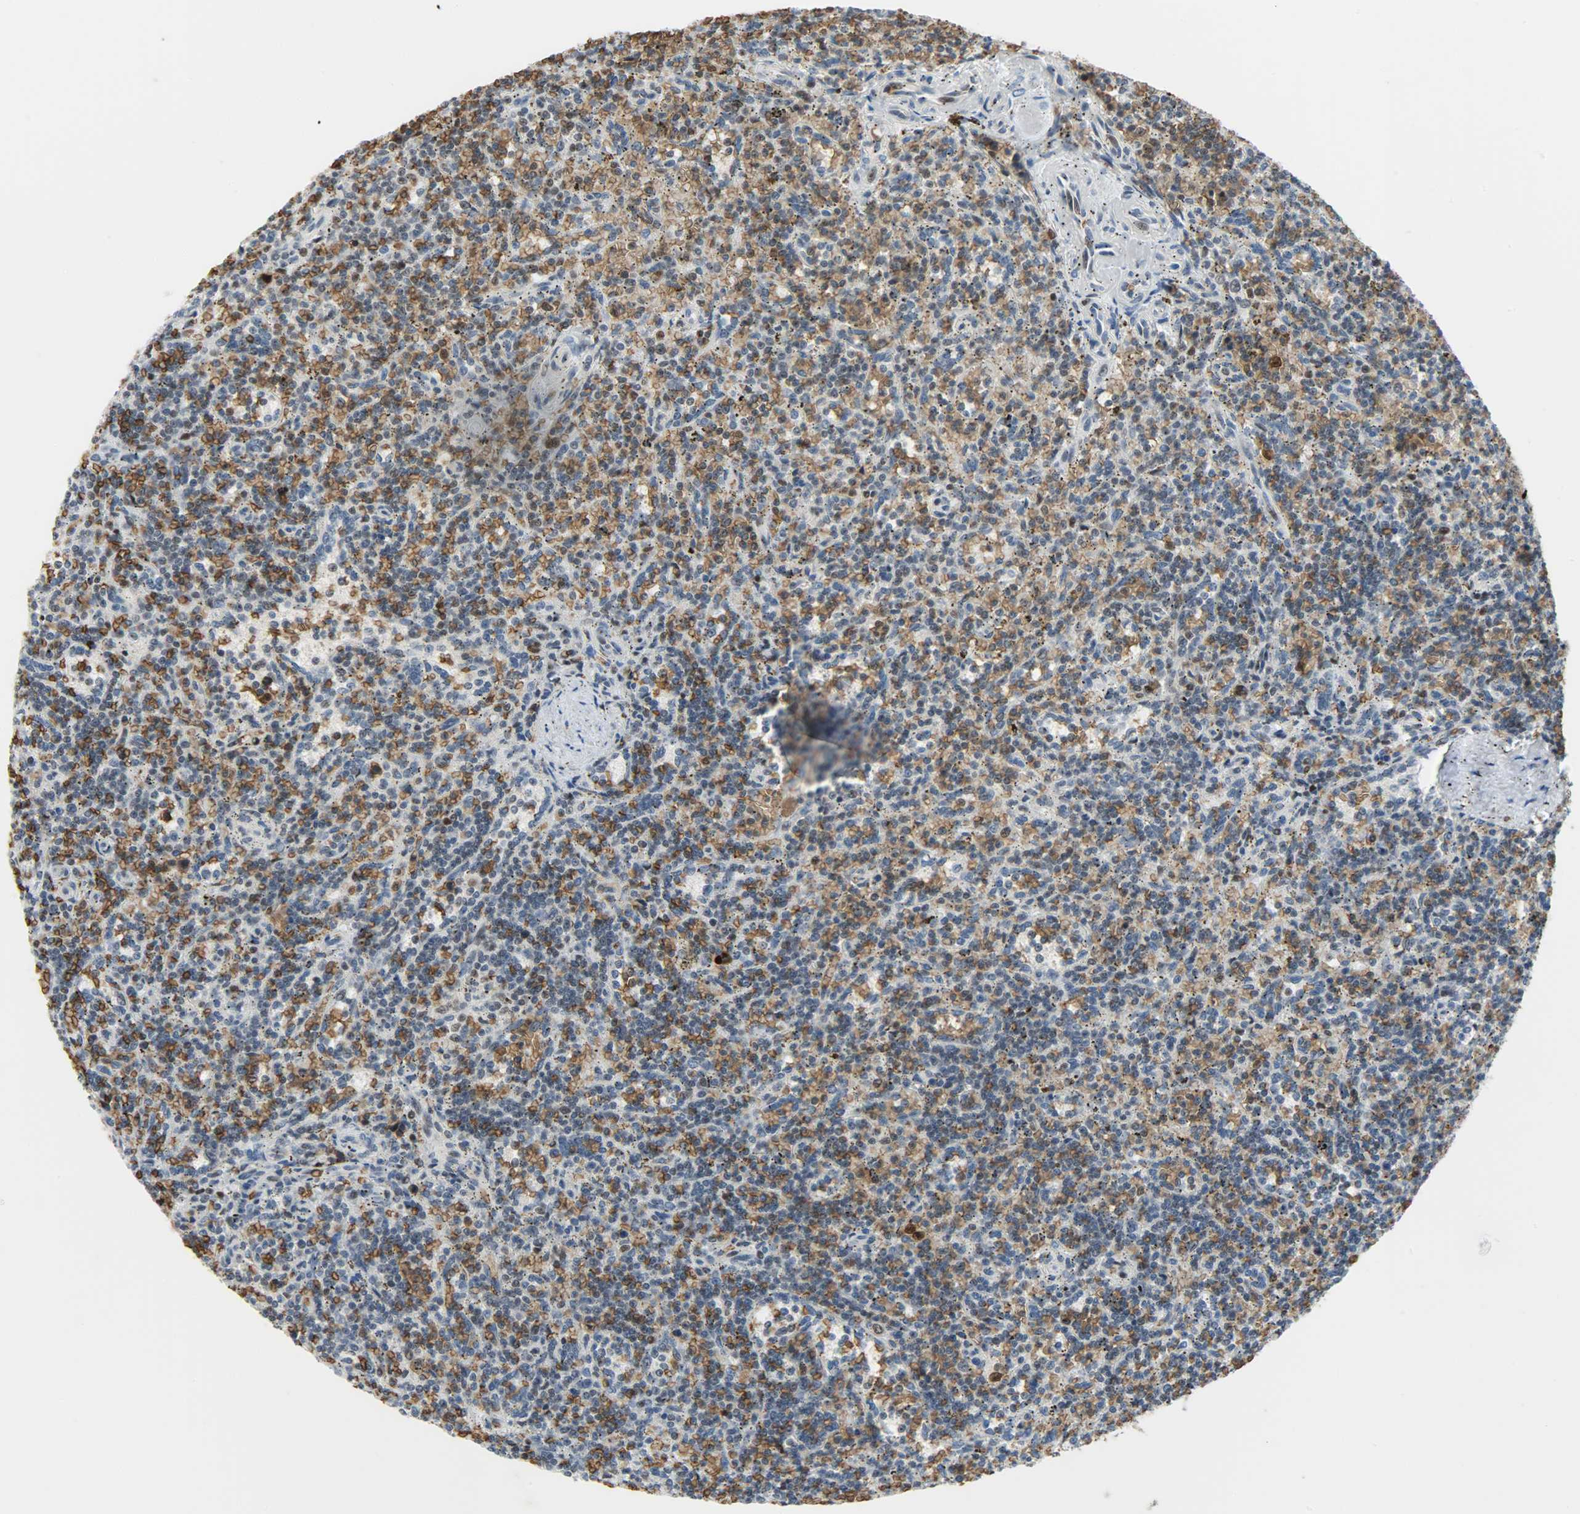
{"staining": {"intensity": "strong", "quantity": "25%-75%", "location": "nuclear"}, "tissue": "lymphoma", "cell_type": "Tumor cells", "image_type": "cancer", "snomed": [{"axis": "morphology", "description": "Malignant lymphoma, non-Hodgkin's type, Low grade"}, {"axis": "topography", "description": "Spleen"}], "caption": "This is a micrograph of IHC staining of lymphoma, which shows strong expression in the nuclear of tumor cells.", "gene": "SNAI1", "patient": {"sex": "male", "age": 73}}